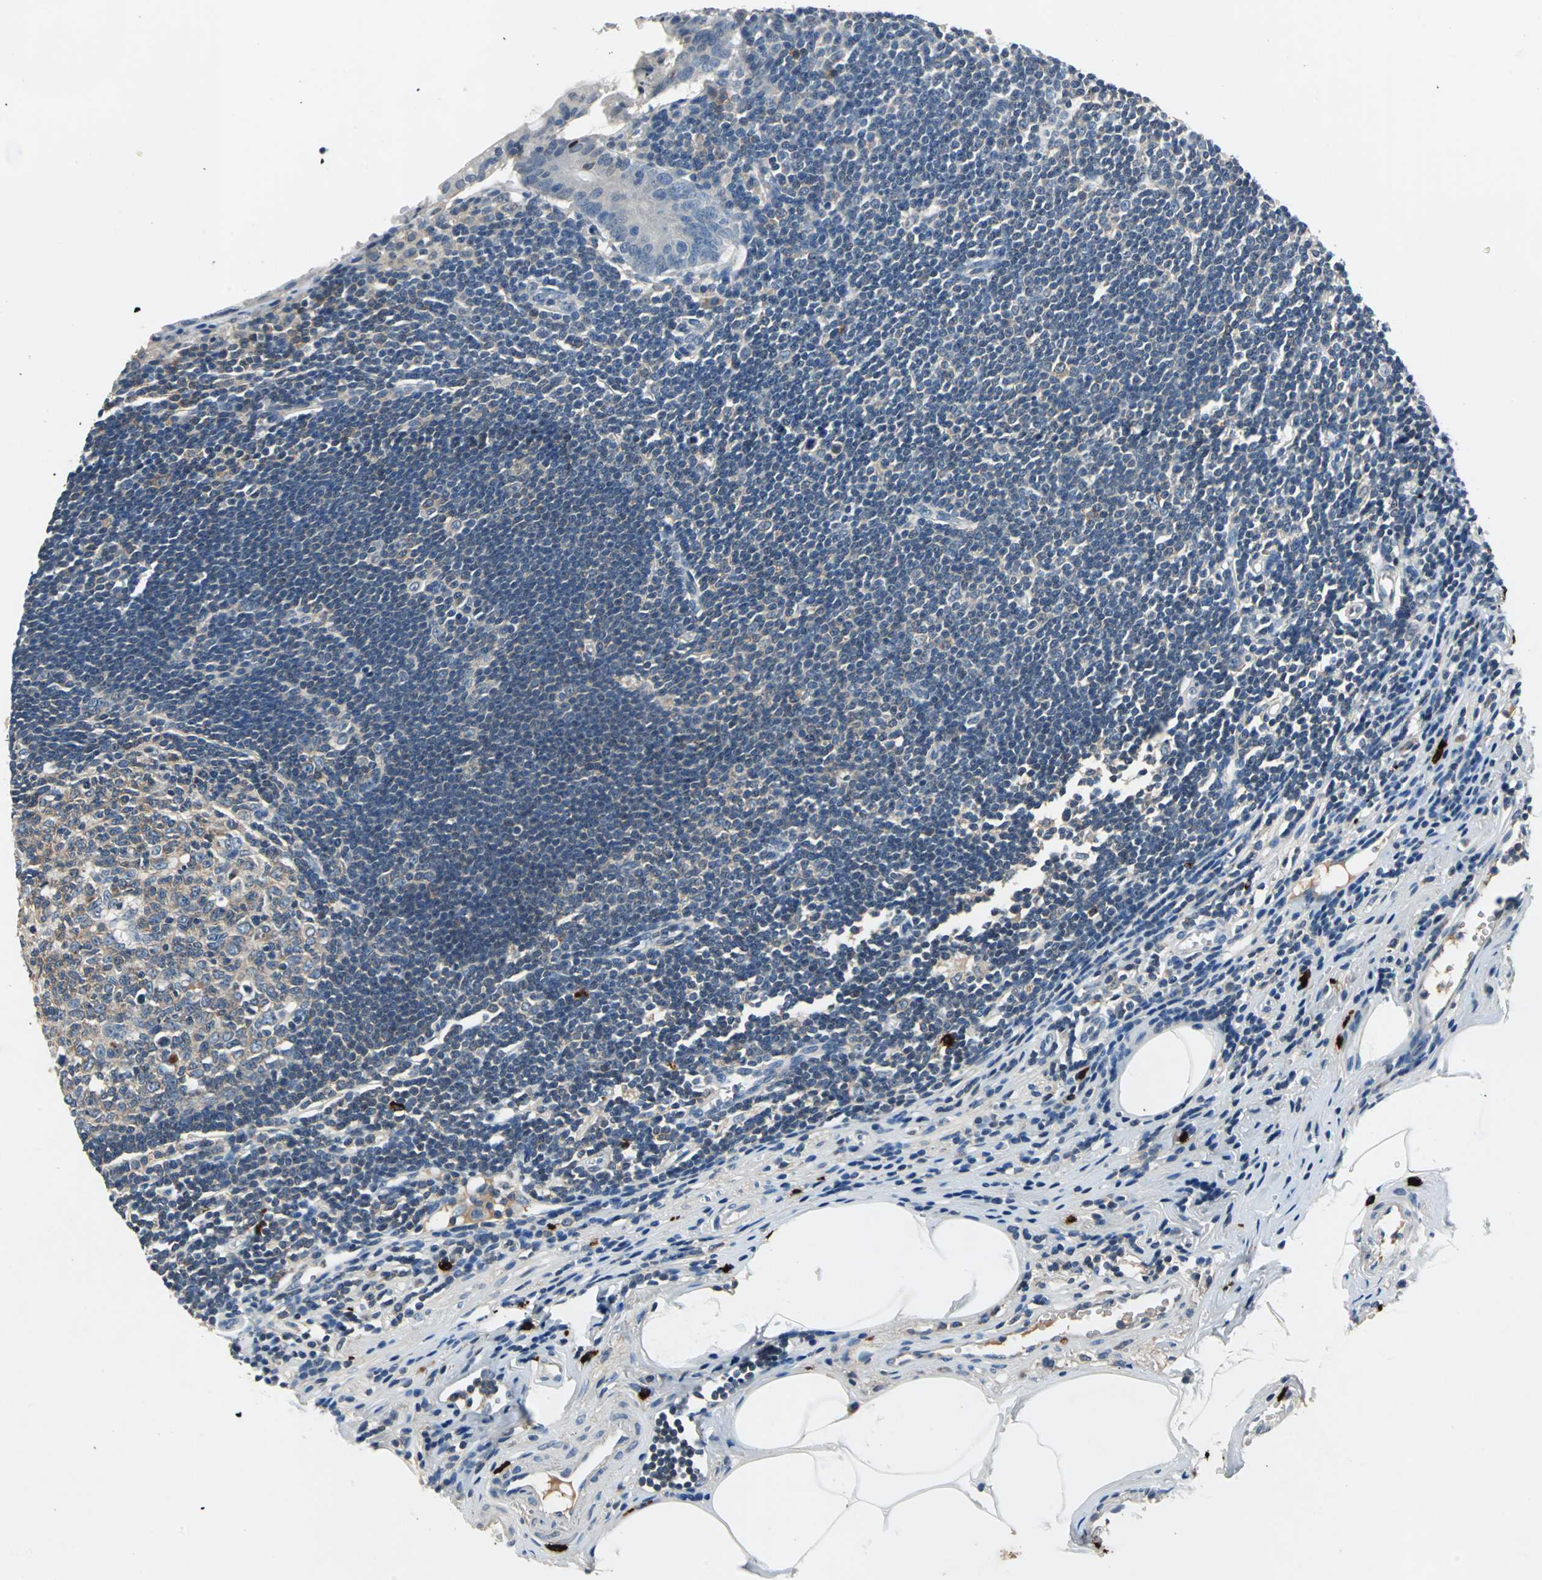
{"staining": {"intensity": "weak", "quantity": "<25%", "location": "cytoplasmic/membranous"}, "tissue": "appendix", "cell_type": "Glandular cells", "image_type": "normal", "snomed": [{"axis": "morphology", "description": "Normal tissue, NOS"}, {"axis": "topography", "description": "Appendix"}], "caption": "Immunohistochemistry of benign appendix reveals no positivity in glandular cells. Nuclei are stained in blue.", "gene": "SLC19A2", "patient": {"sex": "female", "age": 50}}